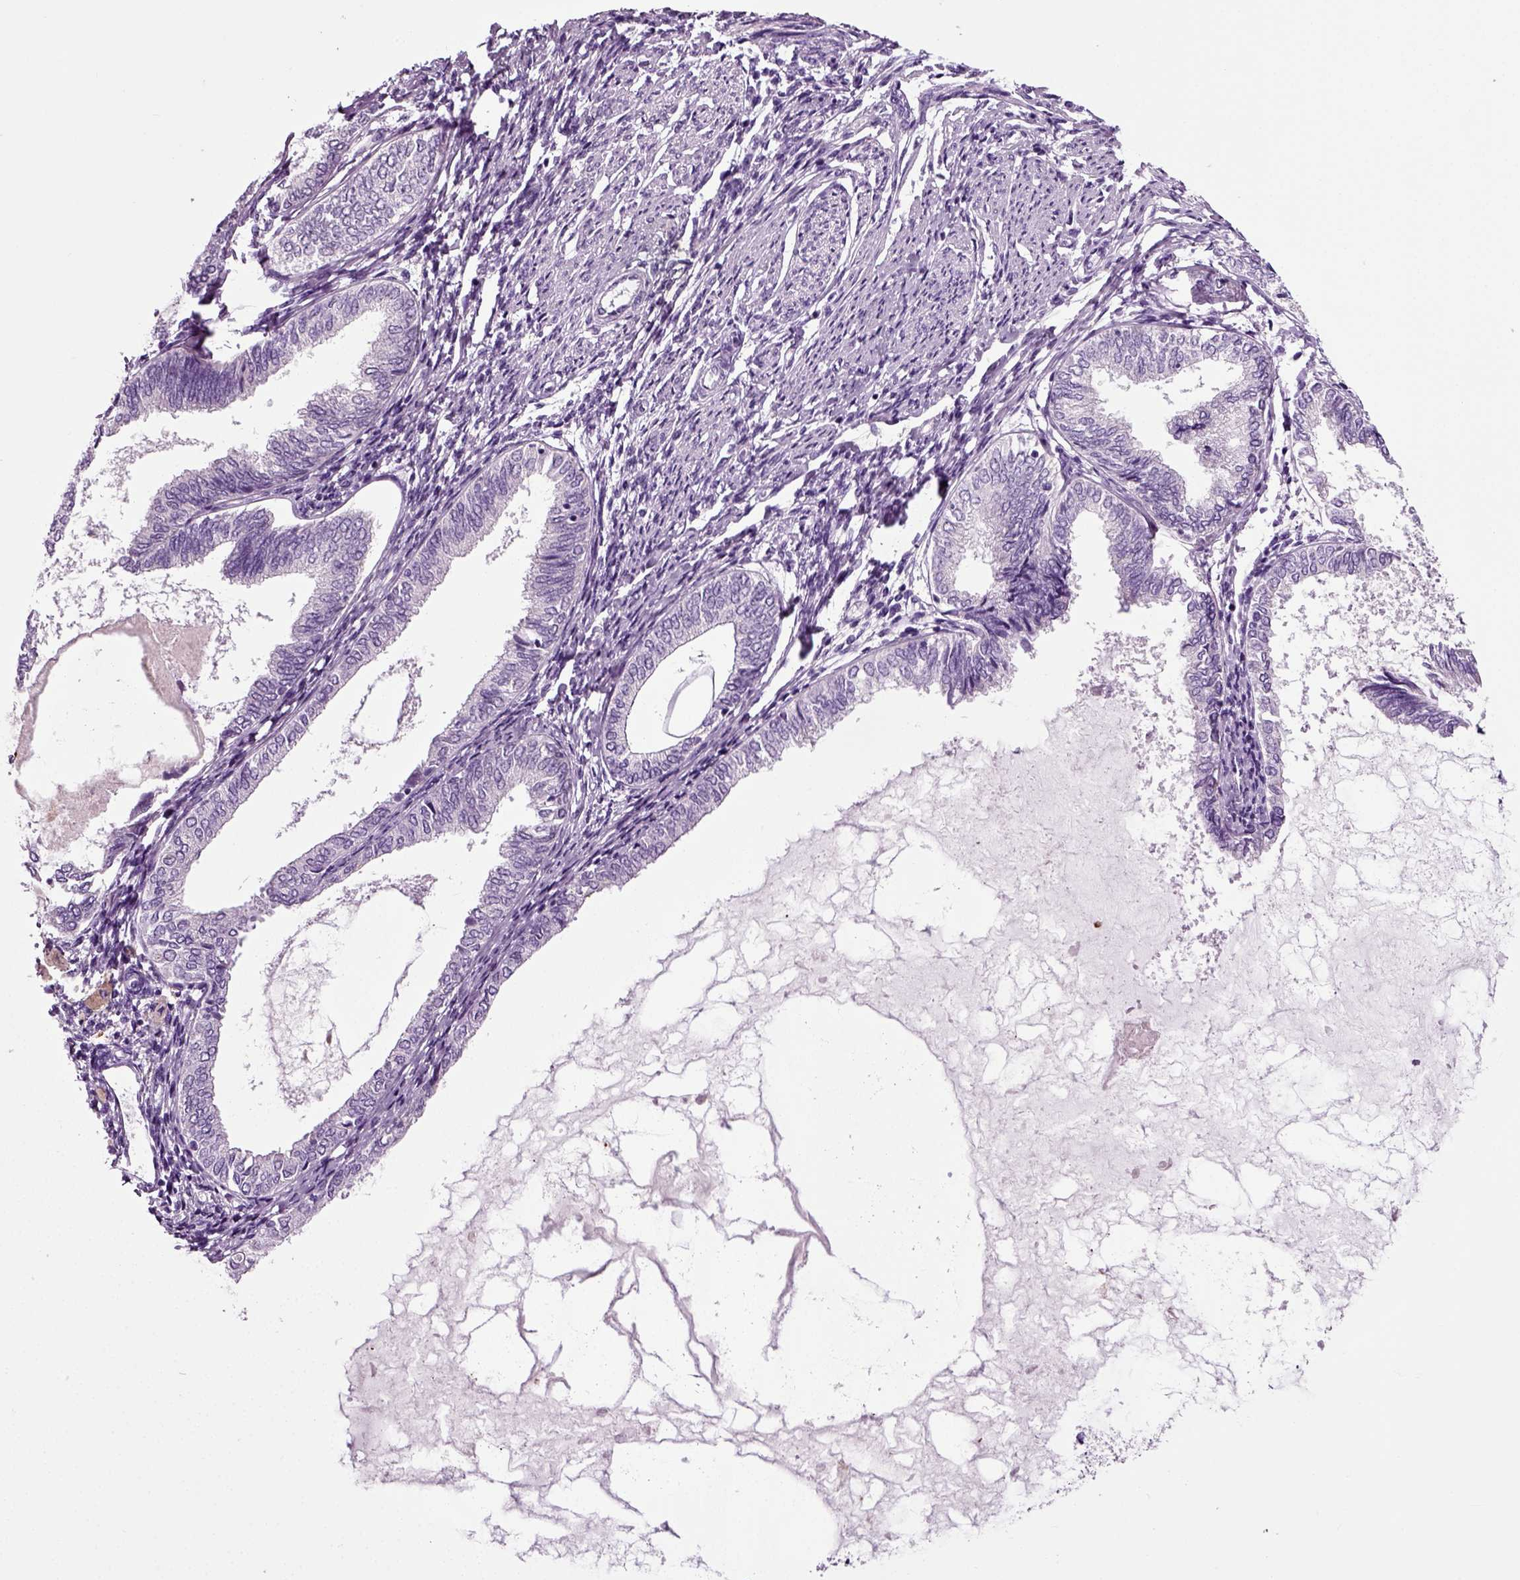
{"staining": {"intensity": "negative", "quantity": "none", "location": "none"}, "tissue": "endometrial cancer", "cell_type": "Tumor cells", "image_type": "cancer", "snomed": [{"axis": "morphology", "description": "Adenocarcinoma, NOS"}, {"axis": "topography", "description": "Endometrium"}], "caption": "IHC image of human endometrial cancer stained for a protein (brown), which exhibits no expression in tumor cells.", "gene": "DNAH10", "patient": {"sex": "female", "age": 68}}